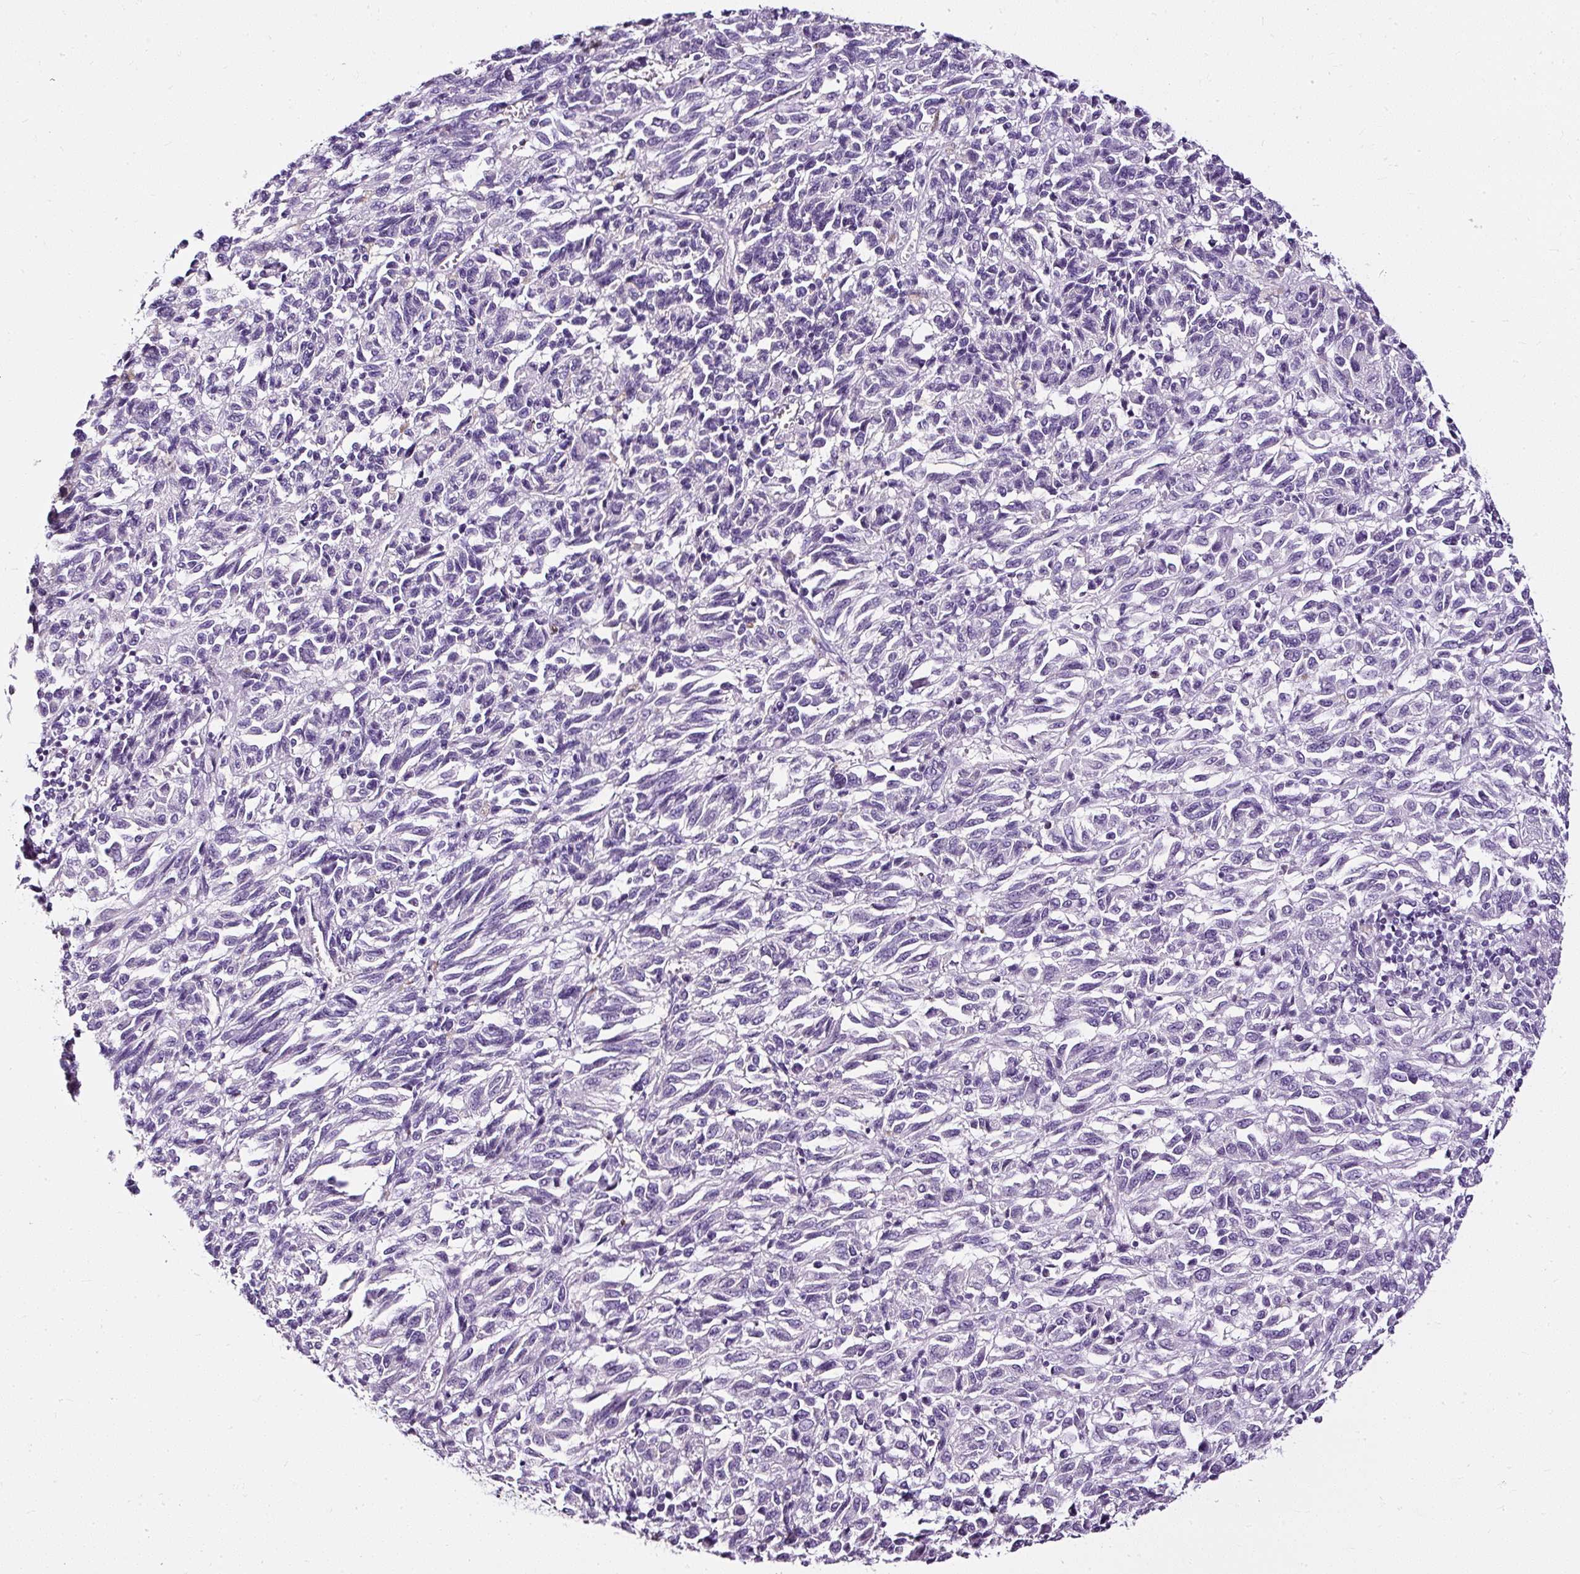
{"staining": {"intensity": "negative", "quantity": "none", "location": "none"}, "tissue": "melanoma", "cell_type": "Tumor cells", "image_type": "cancer", "snomed": [{"axis": "morphology", "description": "Malignant melanoma, Metastatic site"}, {"axis": "topography", "description": "Lung"}], "caption": "Tumor cells are negative for protein expression in human melanoma.", "gene": "ATP2A1", "patient": {"sex": "male", "age": 64}}